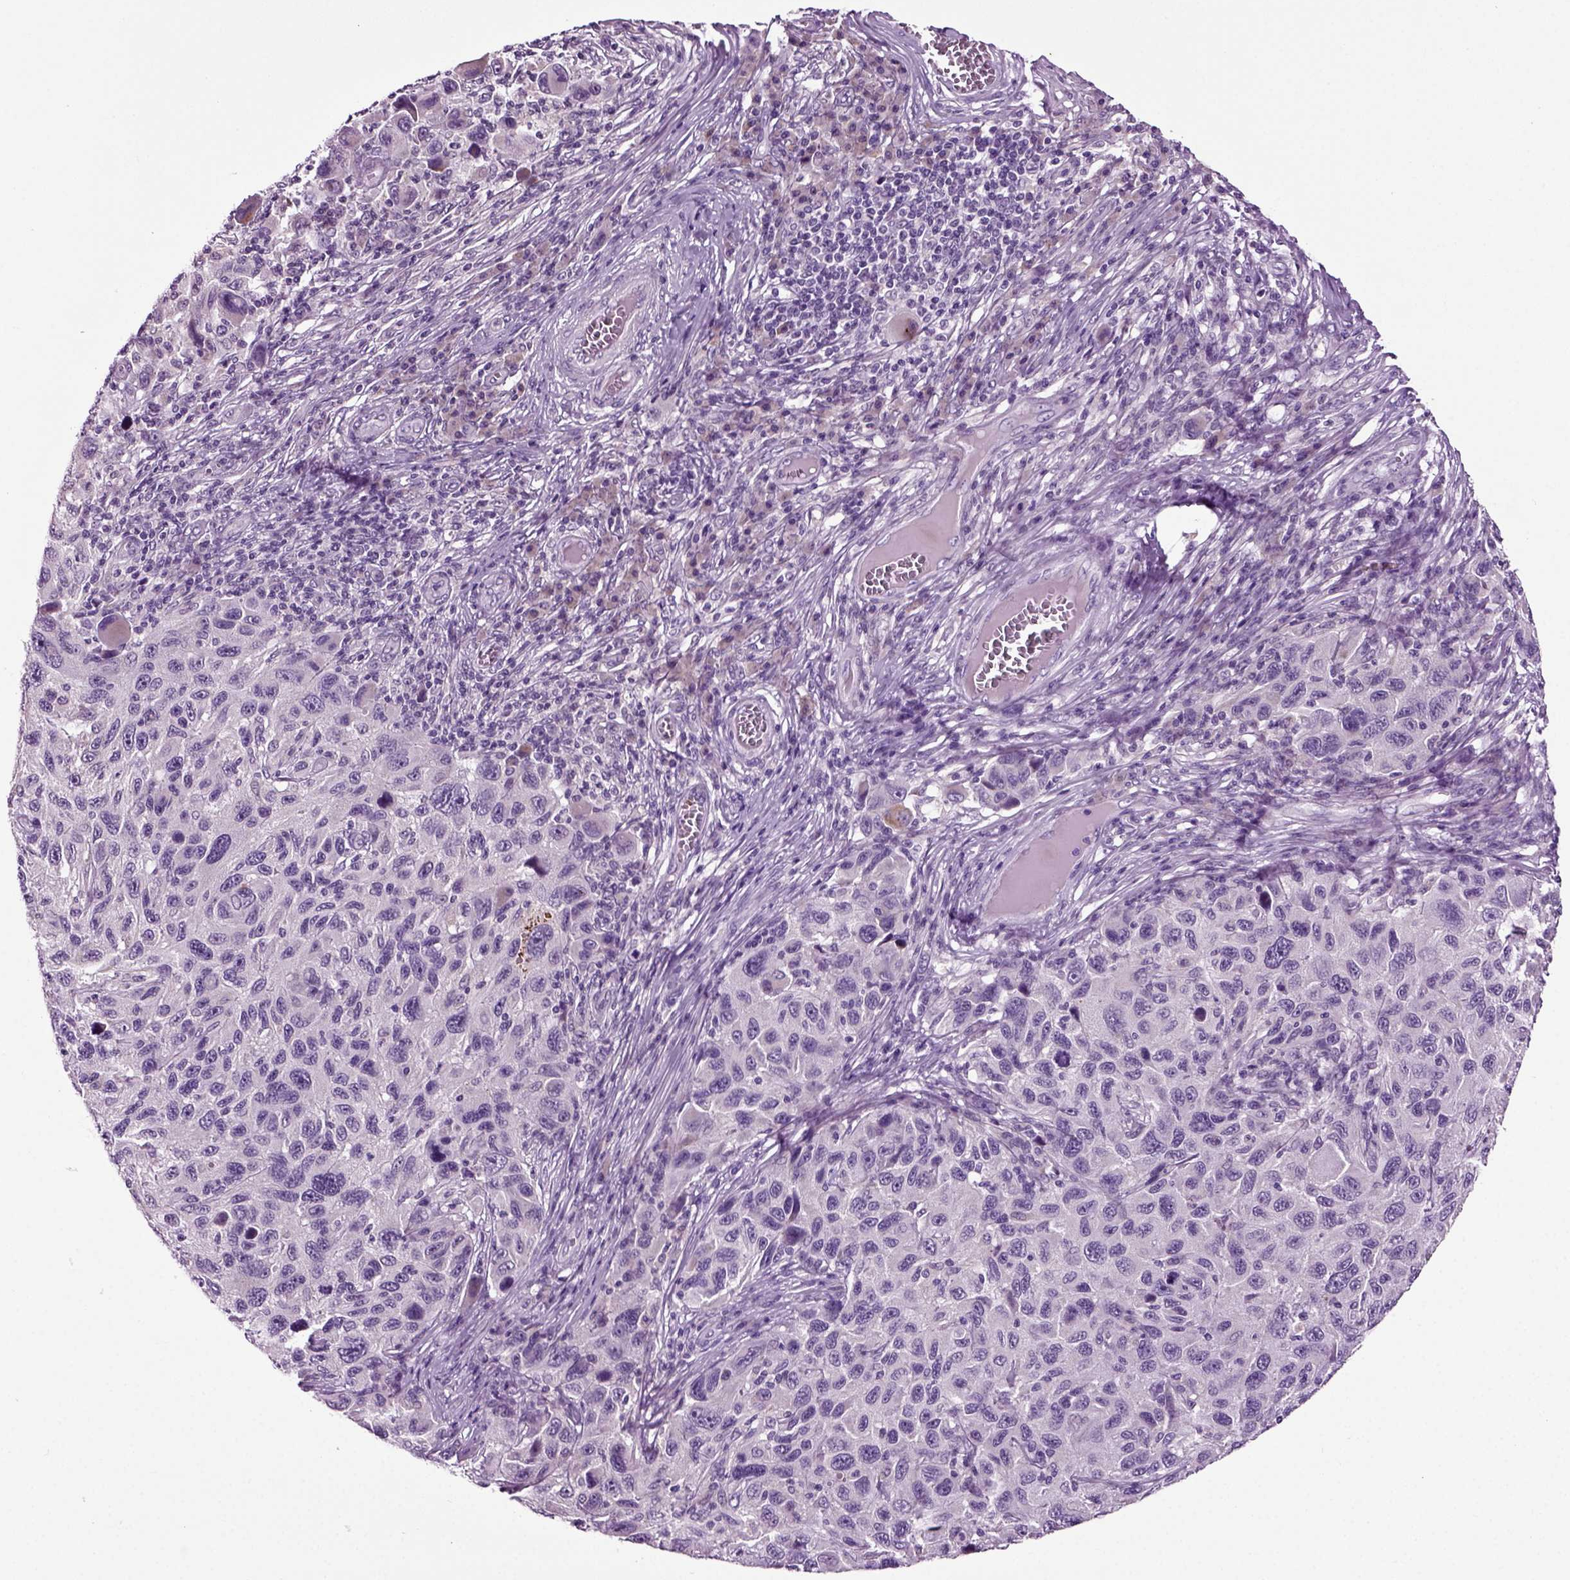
{"staining": {"intensity": "negative", "quantity": "none", "location": "none"}, "tissue": "melanoma", "cell_type": "Tumor cells", "image_type": "cancer", "snomed": [{"axis": "morphology", "description": "Malignant melanoma, NOS"}, {"axis": "topography", "description": "Skin"}], "caption": "Immunohistochemistry (IHC) micrograph of neoplastic tissue: malignant melanoma stained with DAB displays no significant protein positivity in tumor cells.", "gene": "SPATA17", "patient": {"sex": "male", "age": 53}}